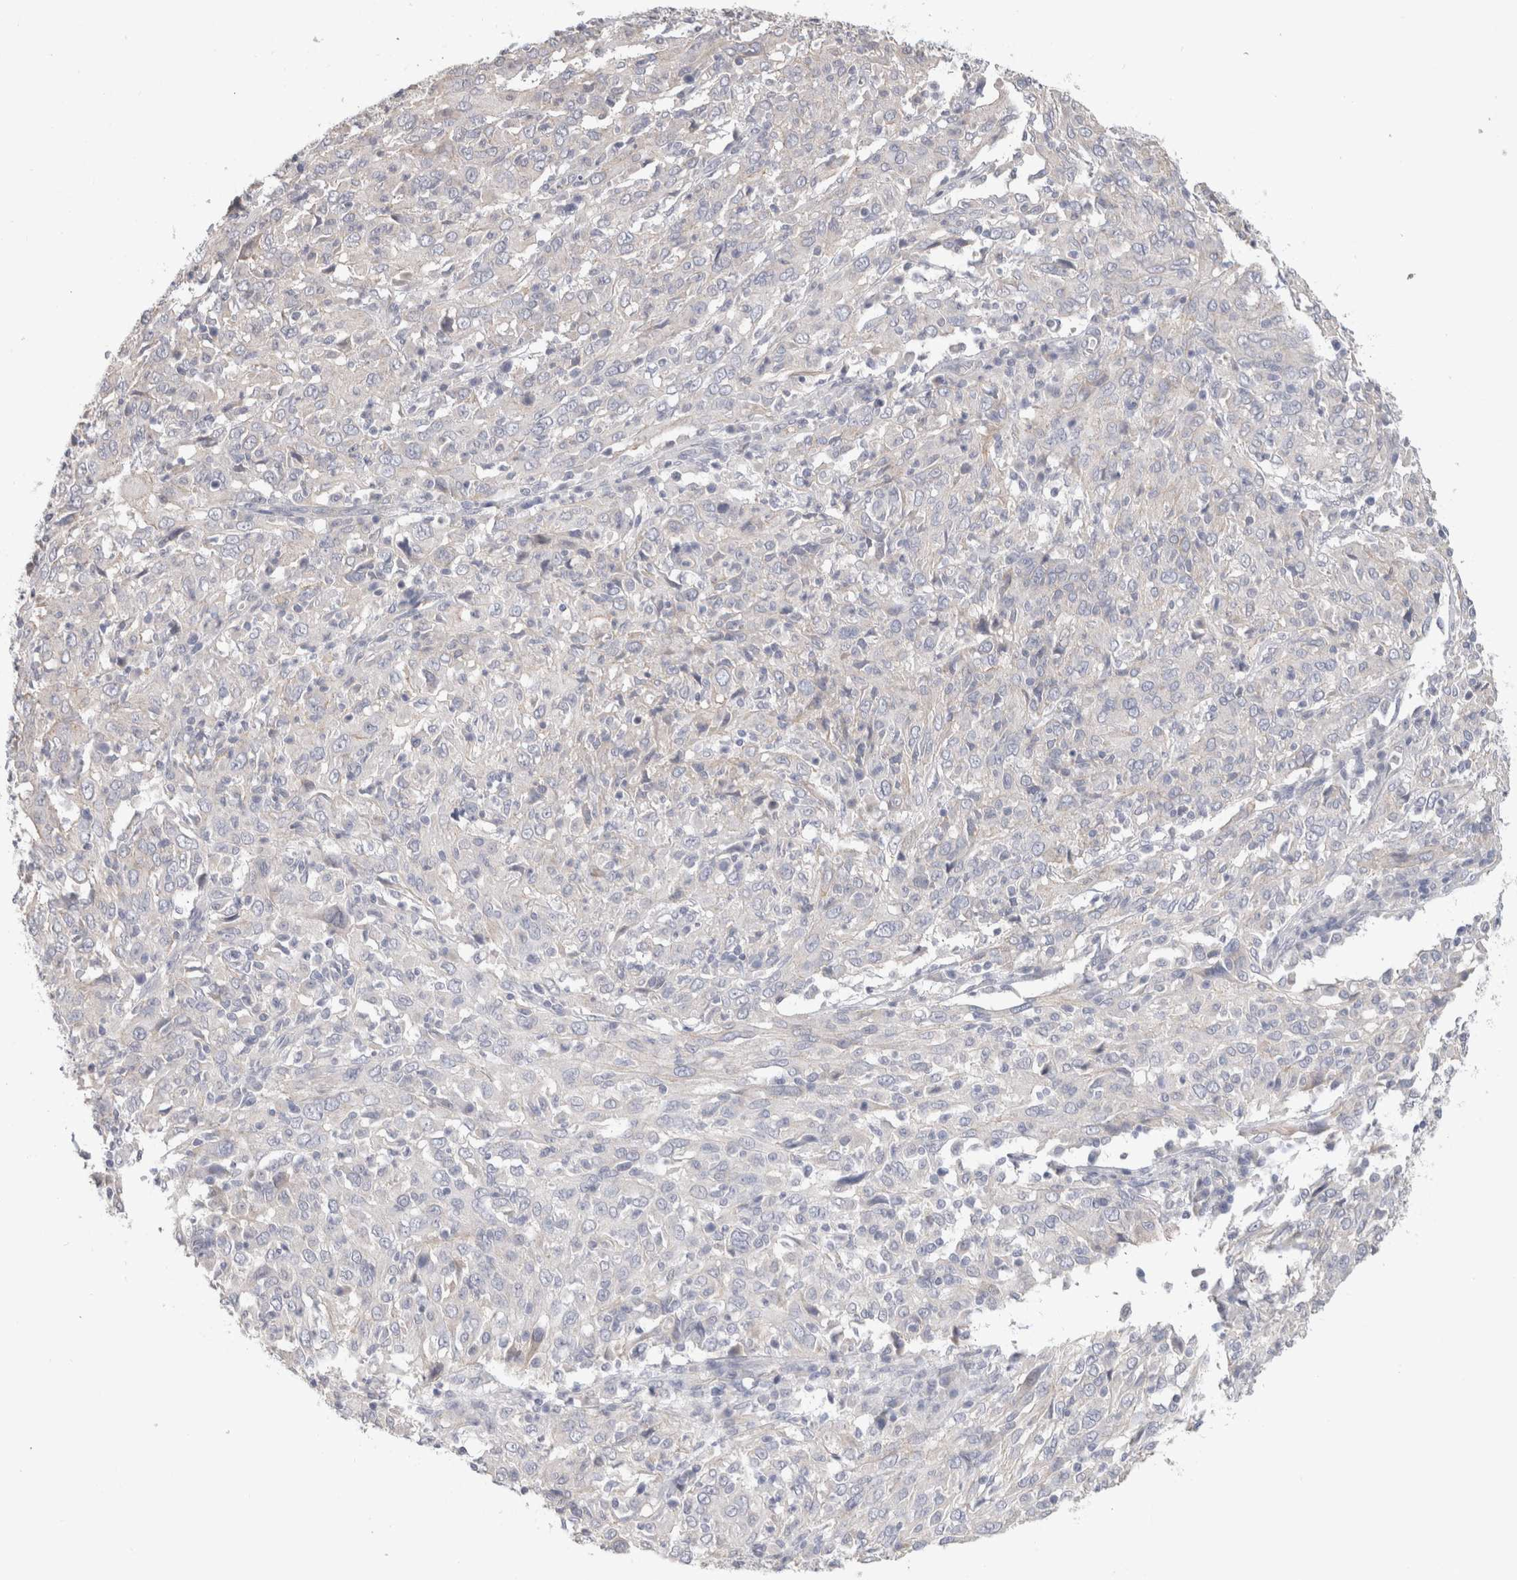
{"staining": {"intensity": "negative", "quantity": "none", "location": "none"}, "tissue": "cervical cancer", "cell_type": "Tumor cells", "image_type": "cancer", "snomed": [{"axis": "morphology", "description": "Squamous cell carcinoma, NOS"}, {"axis": "topography", "description": "Cervix"}], "caption": "Cervical cancer was stained to show a protein in brown. There is no significant positivity in tumor cells.", "gene": "AFP", "patient": {"sex": "female", "age": 46}}